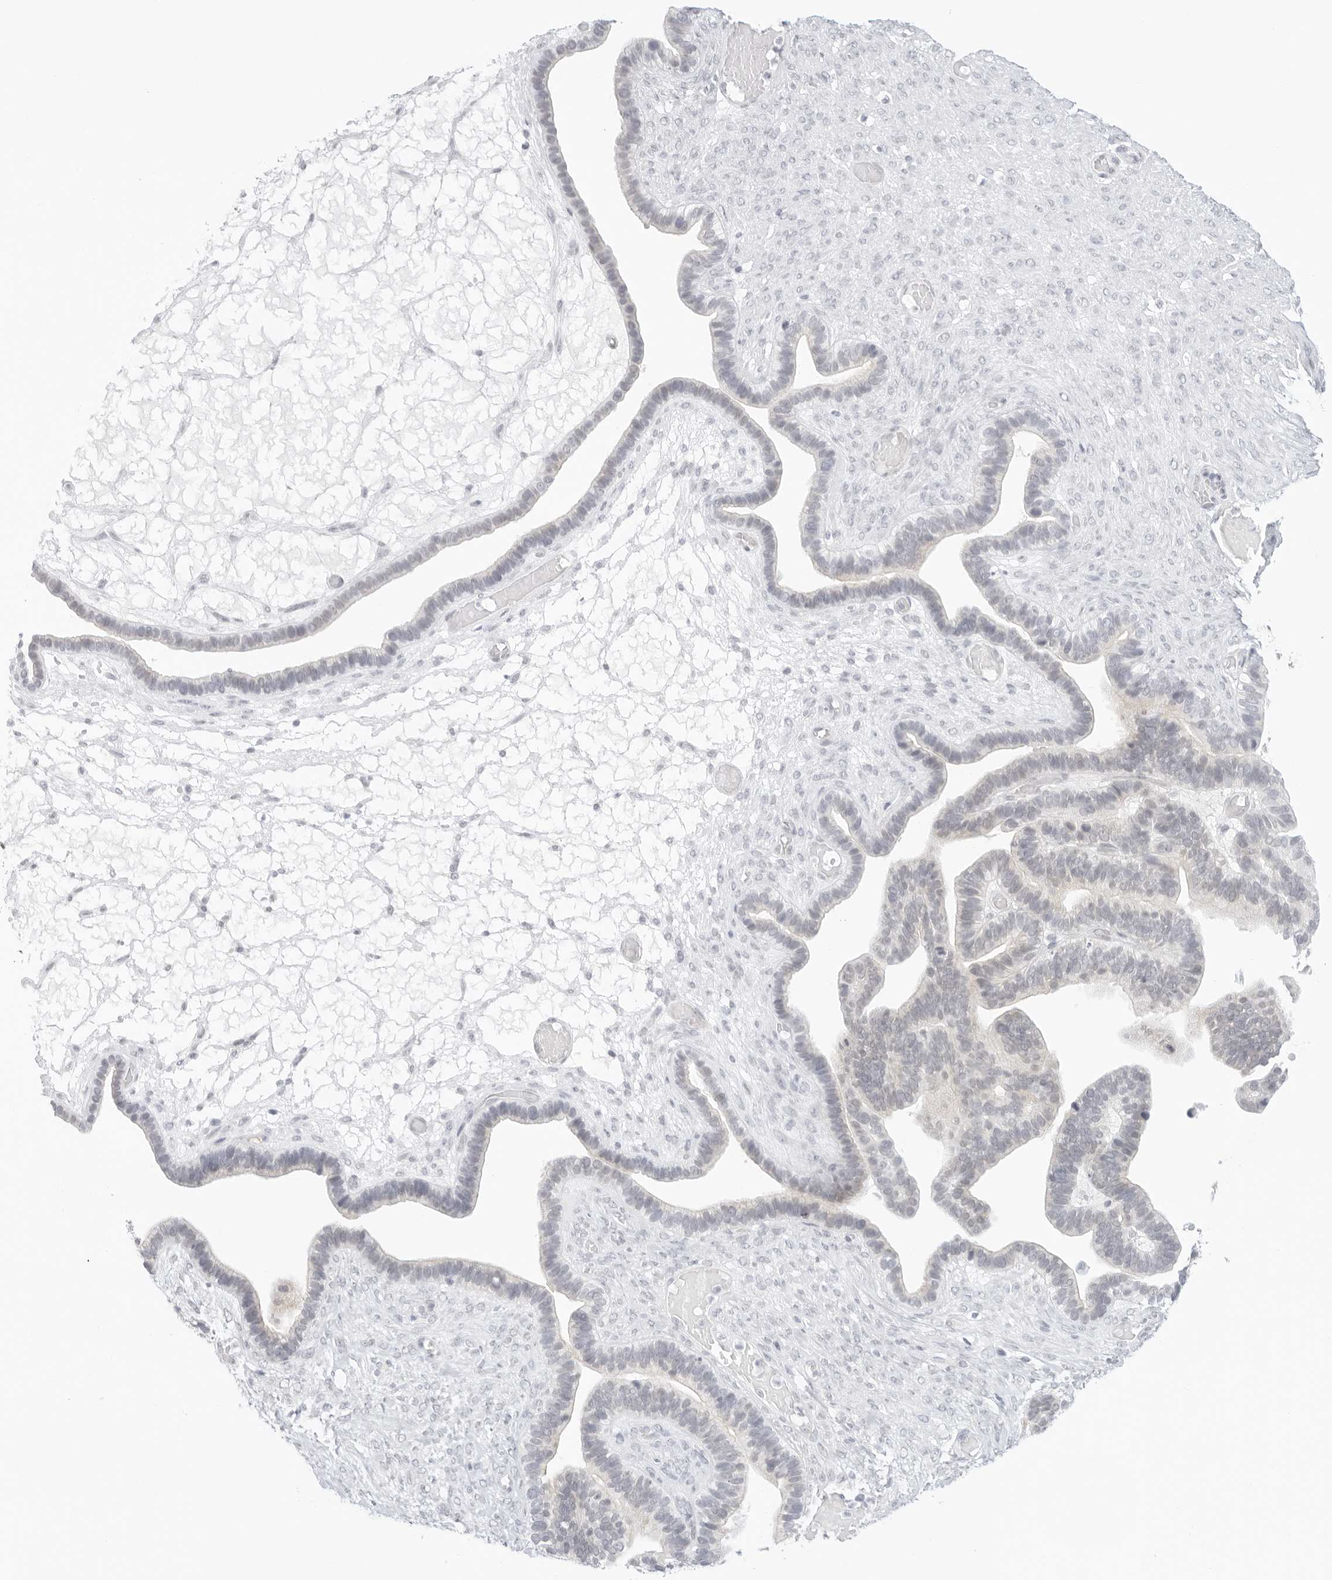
{"staining": {"intensity": "negative", "quantity": "none", "location": "none"}, "tissue": "ovarian cancer", "cell_type": "Tumor cells", "image_type": "cancer", "snomed": [{"axis": "morphology", "description": "Cystadenocarcinoma, serous, NOS"}, {"axis": "topography", "description": "Ovary"}], "caption": "This is an immunohistochemistry micrograph of human ovarian cancer (serous cystadenocarcinoma). There is no positivity in tumor cells.", "gene": "MED18", "patient": {"sex": "female", "age": 56}}